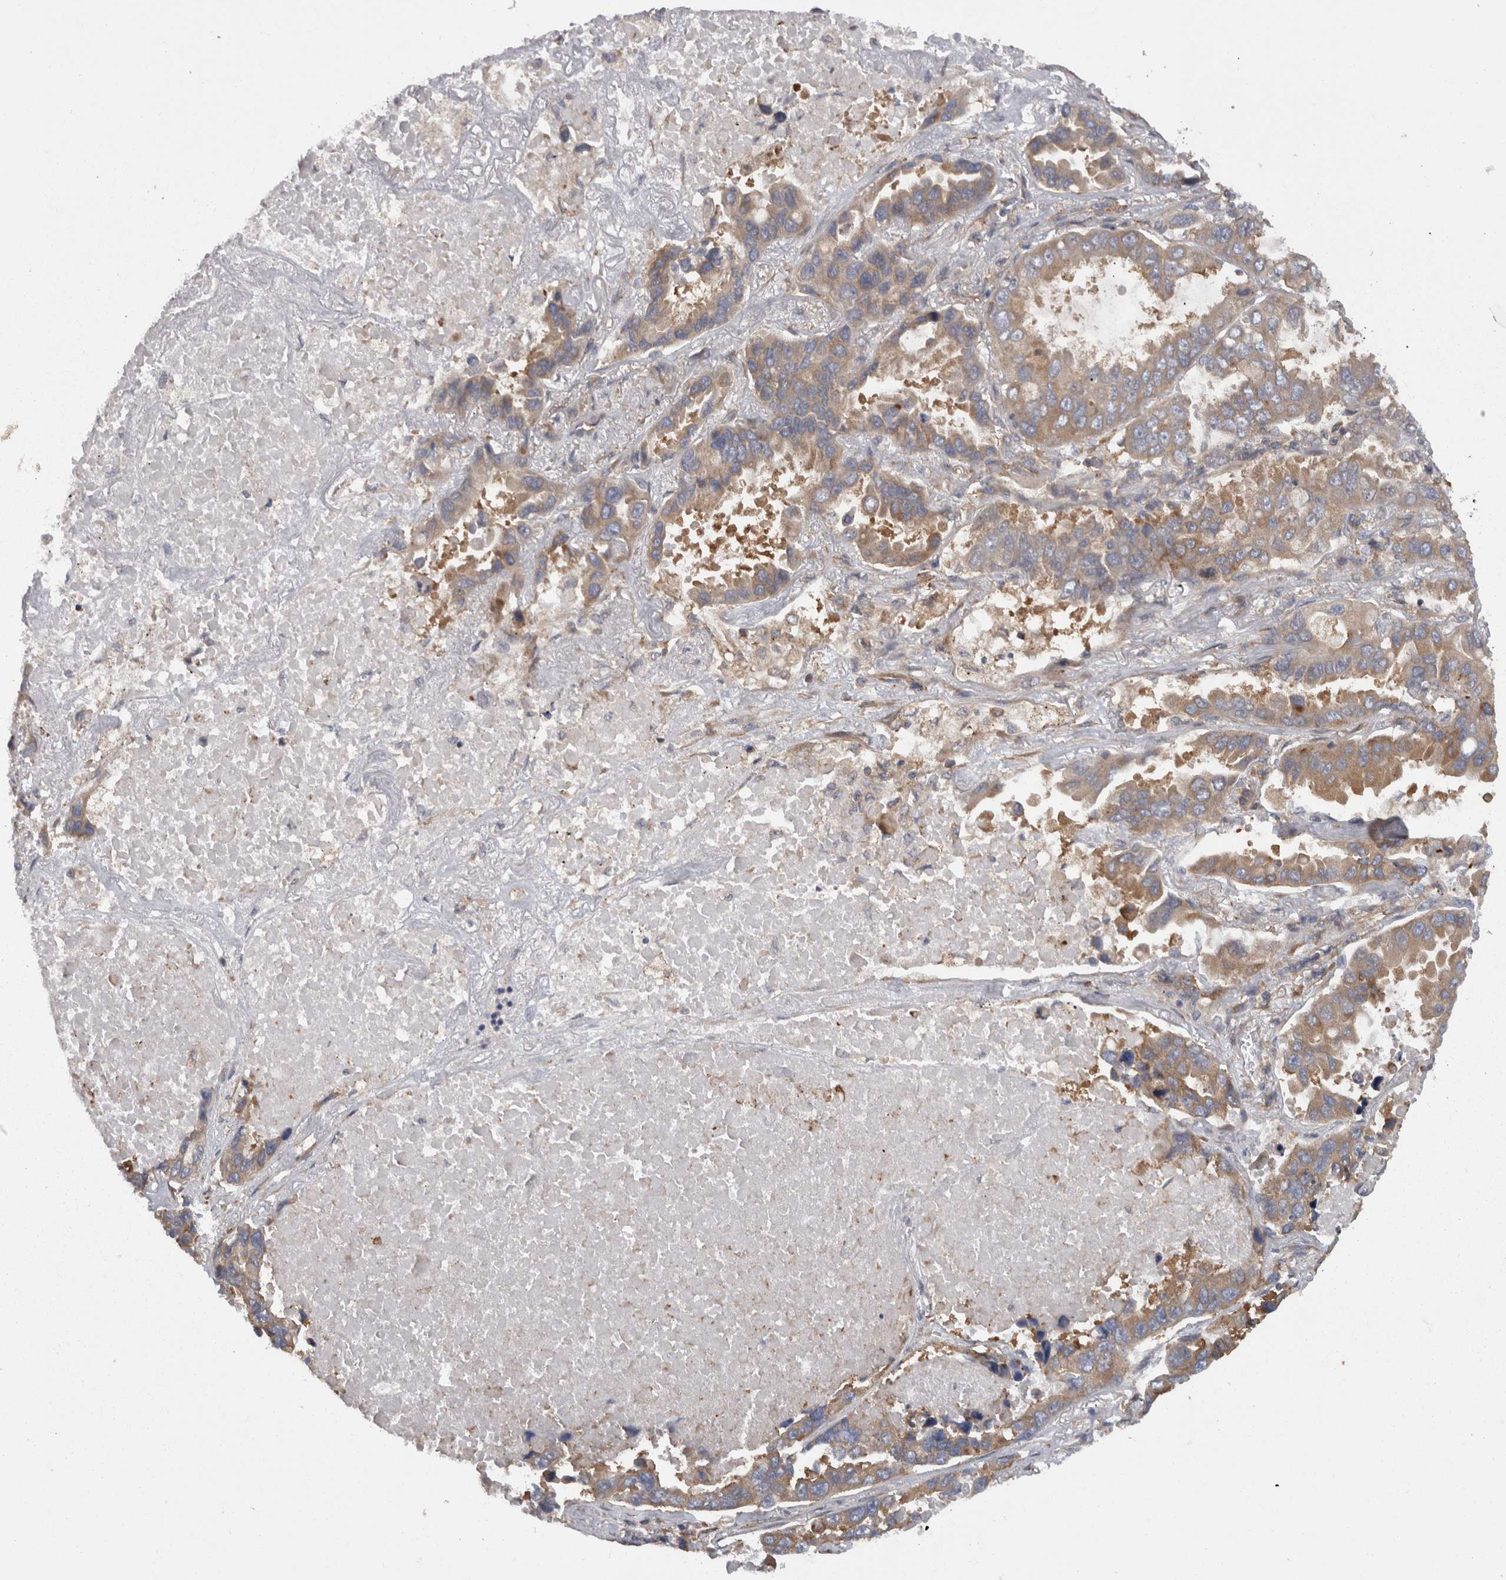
{"staining": {"intensity": "moderate", "quantity": ">75%", "location": "cytoplasmic/membranous"}, "tissue": "lung cancer", "cell_type": "Tumor cells", "image_type": "cancer", "snomed": [{"axis": "morphology", "description": "Adenocarcinoma, NOS"}, {"axis": "topography", "description": "Lung"}], "caption": "Lung adenocarcinoma was stained to show a protein in brown. There is medium levels of moderate cytoplasmic/membranous positivity in approximately >75% of tumor cells.", "gene": "SMCR8", "patient": {"sex": "male", "age": 64}}